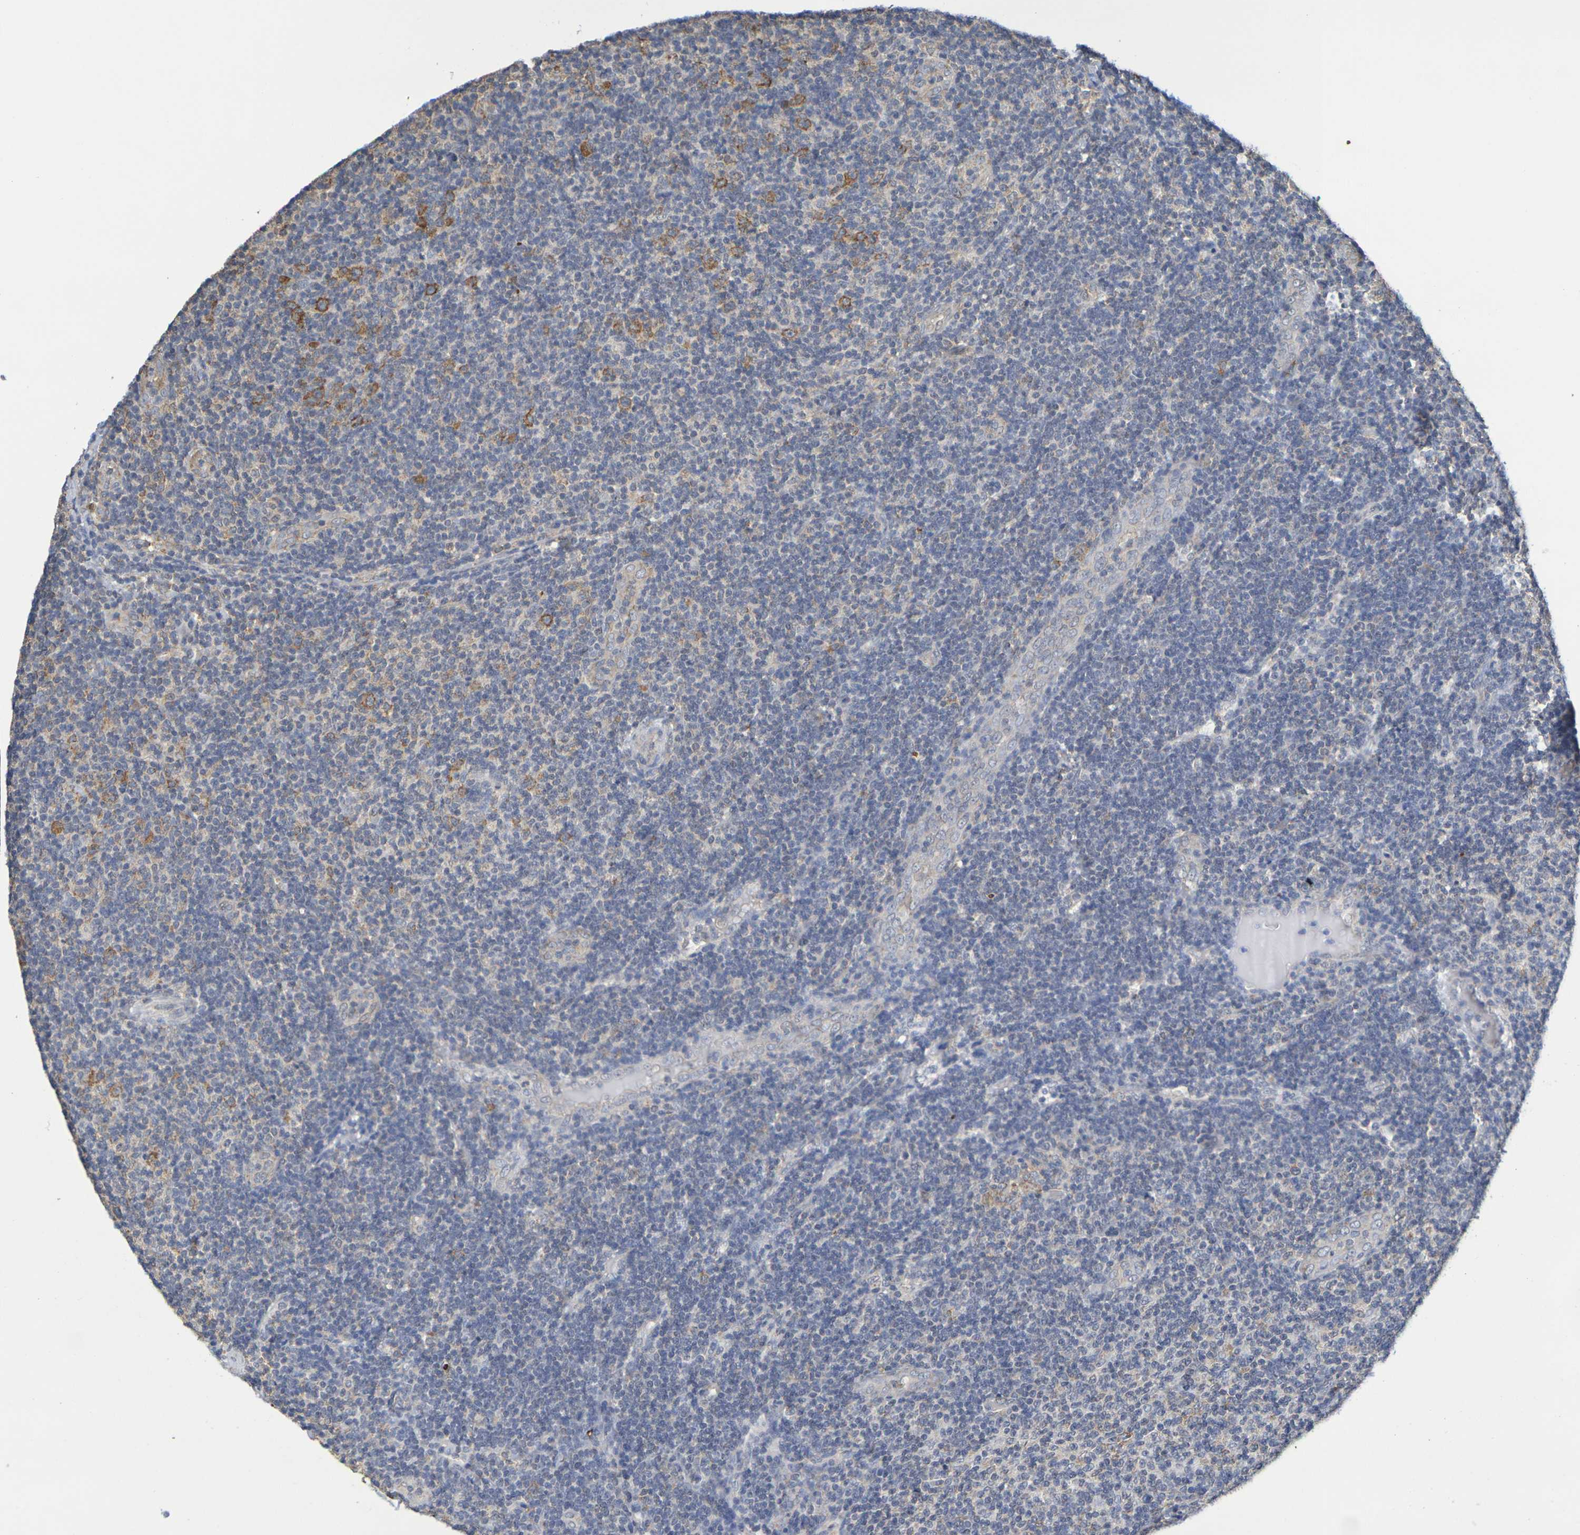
{"staining": {"intensity": "moderate", "quantity": "<25%", "location": "cytoplasmic/membranous"}, "tissue": "lymphoma", "cell_type": "Tumor cells", "image_type": "cancer", "snomed": [{"axis": "morphology", "description": "Malignant lymphoma, non-Hodgkin's type, Low grade"}, {"axis": "topography", "description": "Lymph node"}], "caption": "IHC micrograph of neoplastic tissue: lymphoma stained using immunohistochemistry reveals low levels of moderate protein expression localized specifically in the cytoplasmic/membranous of tumor cells, appearing as a cytoplasmic/membranous brown color.", "gene": "CHRNB1", "patient": {"sex": "male", "age": 83}}